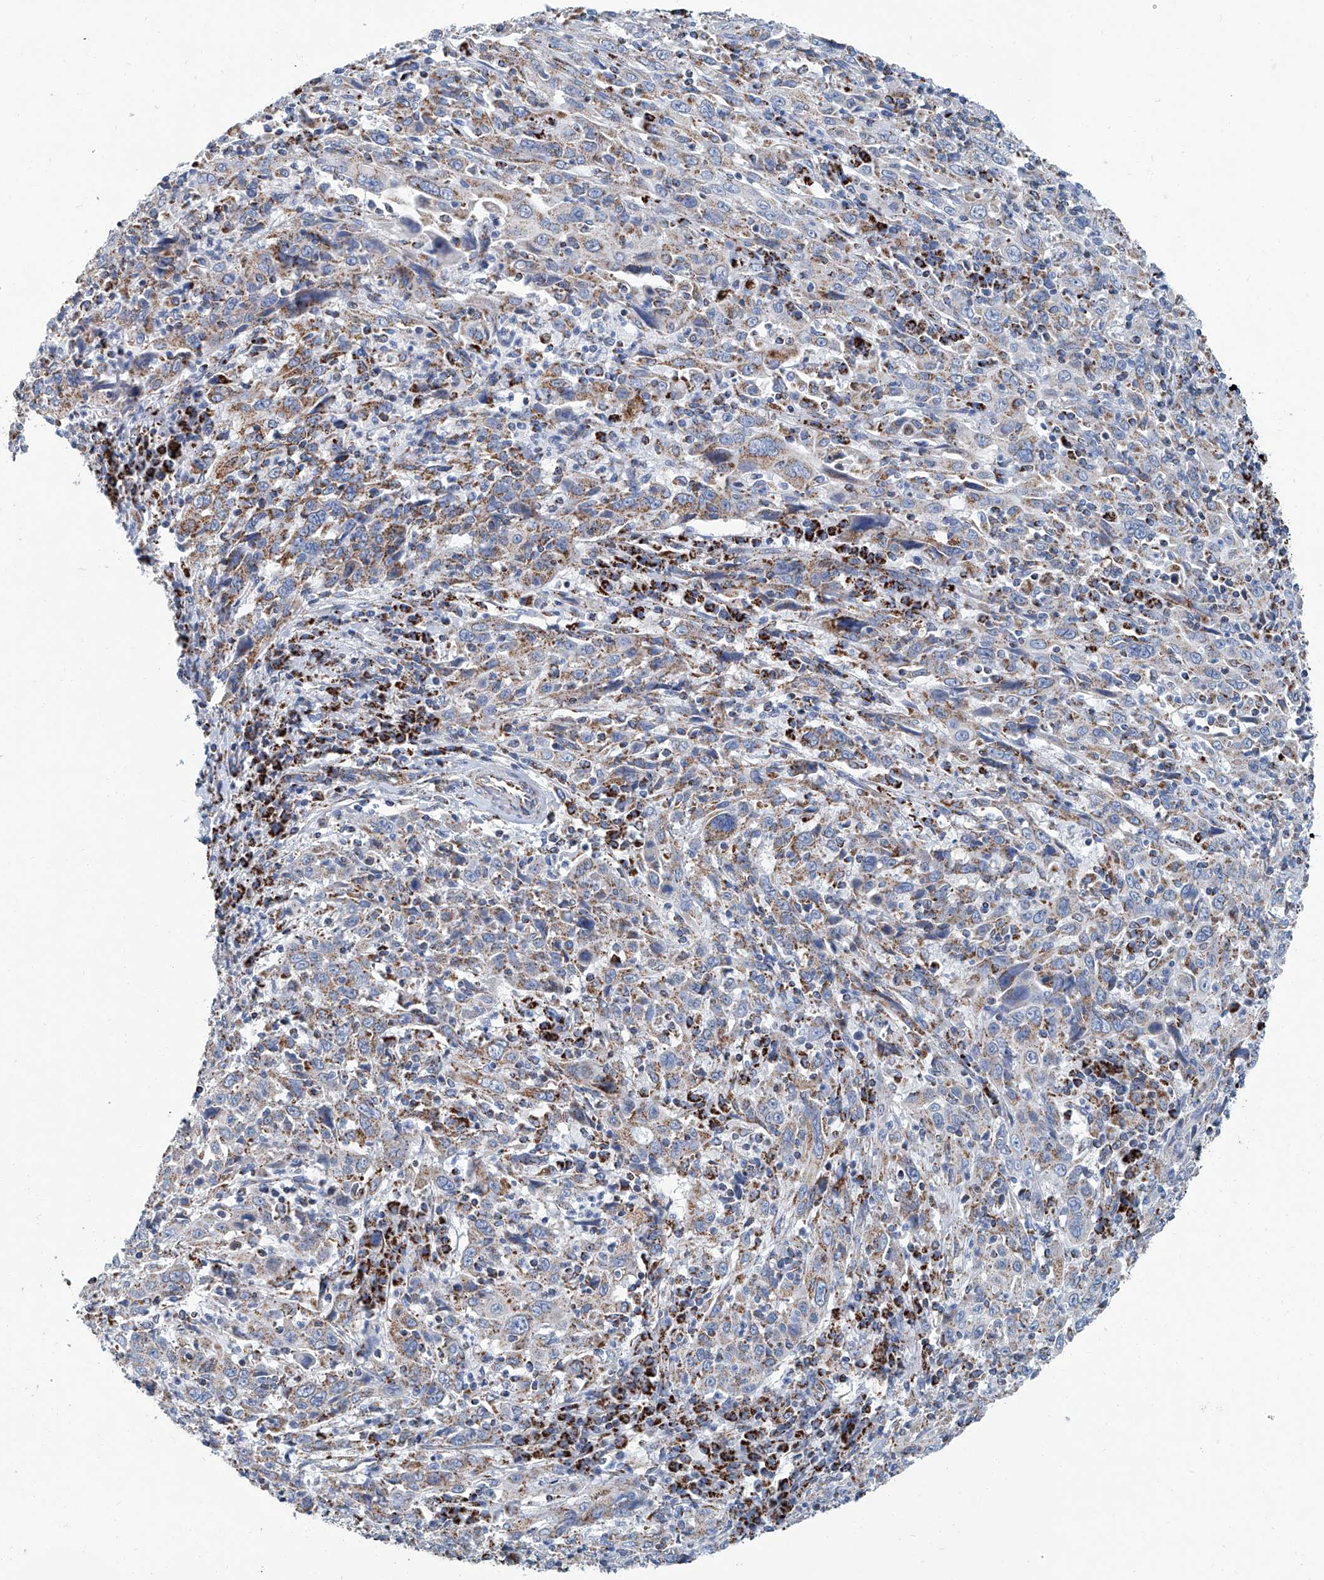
{"staining": {"intensity": "moderate", "quantity": "<25%", "location": "cytoplasmic/membranous"}, "tissue": "cervical cancer", "cell_type": "Tumor cells", "image_type": "cancer", "snomed": [{"axis": "morphology", "description": "Squamous cell carcinoma, NOS"}, {"axis": "topography", "description": "Cervix"}], "caption": "Protein staining of cervical cancer (squamous cell carcinoma) tissue shows moderate cytoplasmic/membranous positivity in about <25% of tumor cells.", "gene": "MT-ND1", "patient": {"sex": "female", "age": 46}}